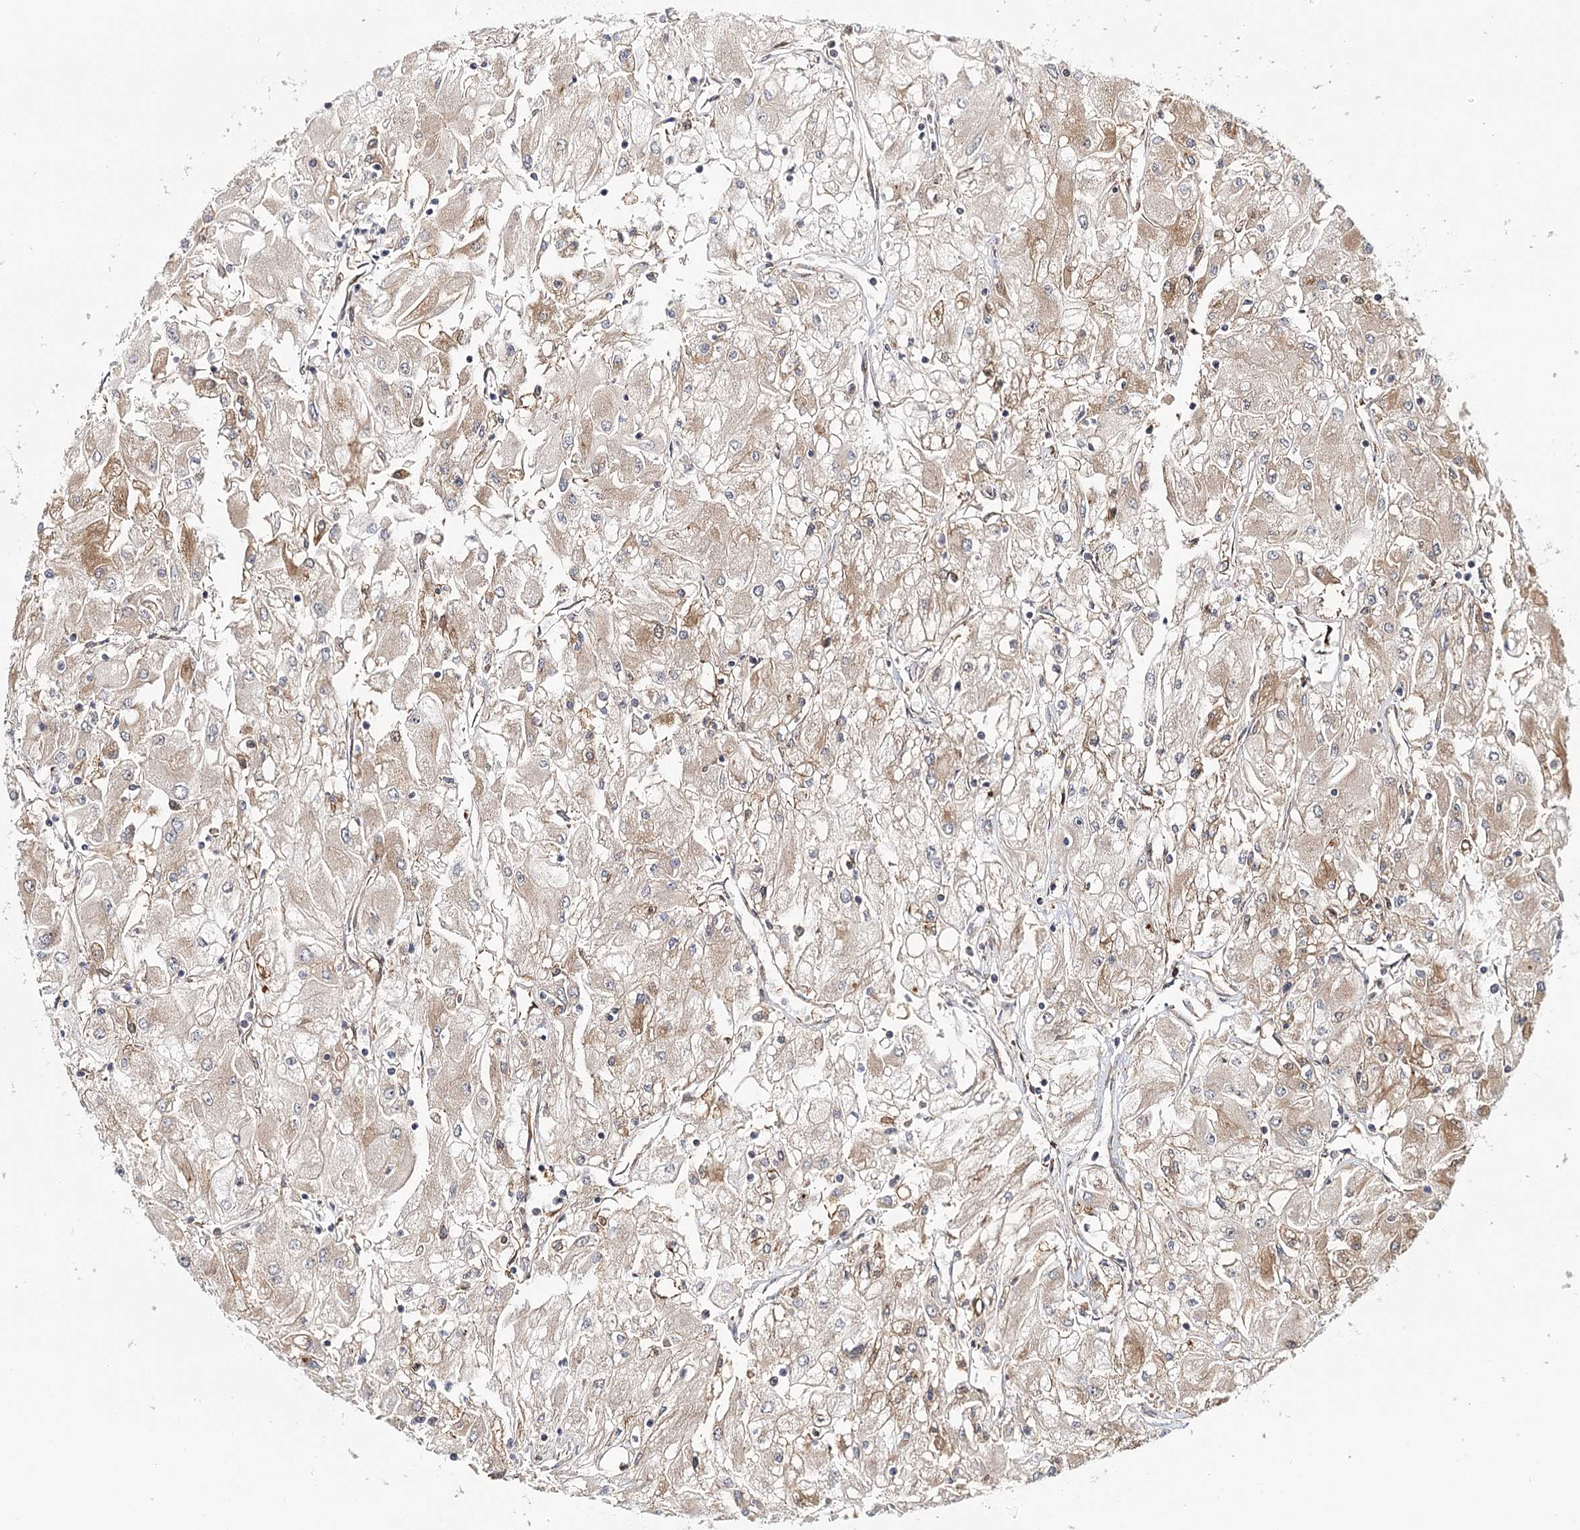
{"staining": {"intensity": "moderate", "quantity": ">75%", "location": "cytoplasmic/membranous"}, "tissue": "renal cancer", "cell_type": "Tumor cells", "image_type": "cancer", "snomed": [{"axis": "morphology", "description": "Adenocarcinoma, NOS"}, {"axis": "topography", "description": "Kidney"}], "caption": "Moderate cytoplasmic/membranous protein staining is seen in about >75% of tumor cells in renal cancer. Nuclei are stained in blue.", "gene": "MKNK1", "patient": {"sex": "male", "age": 80}}